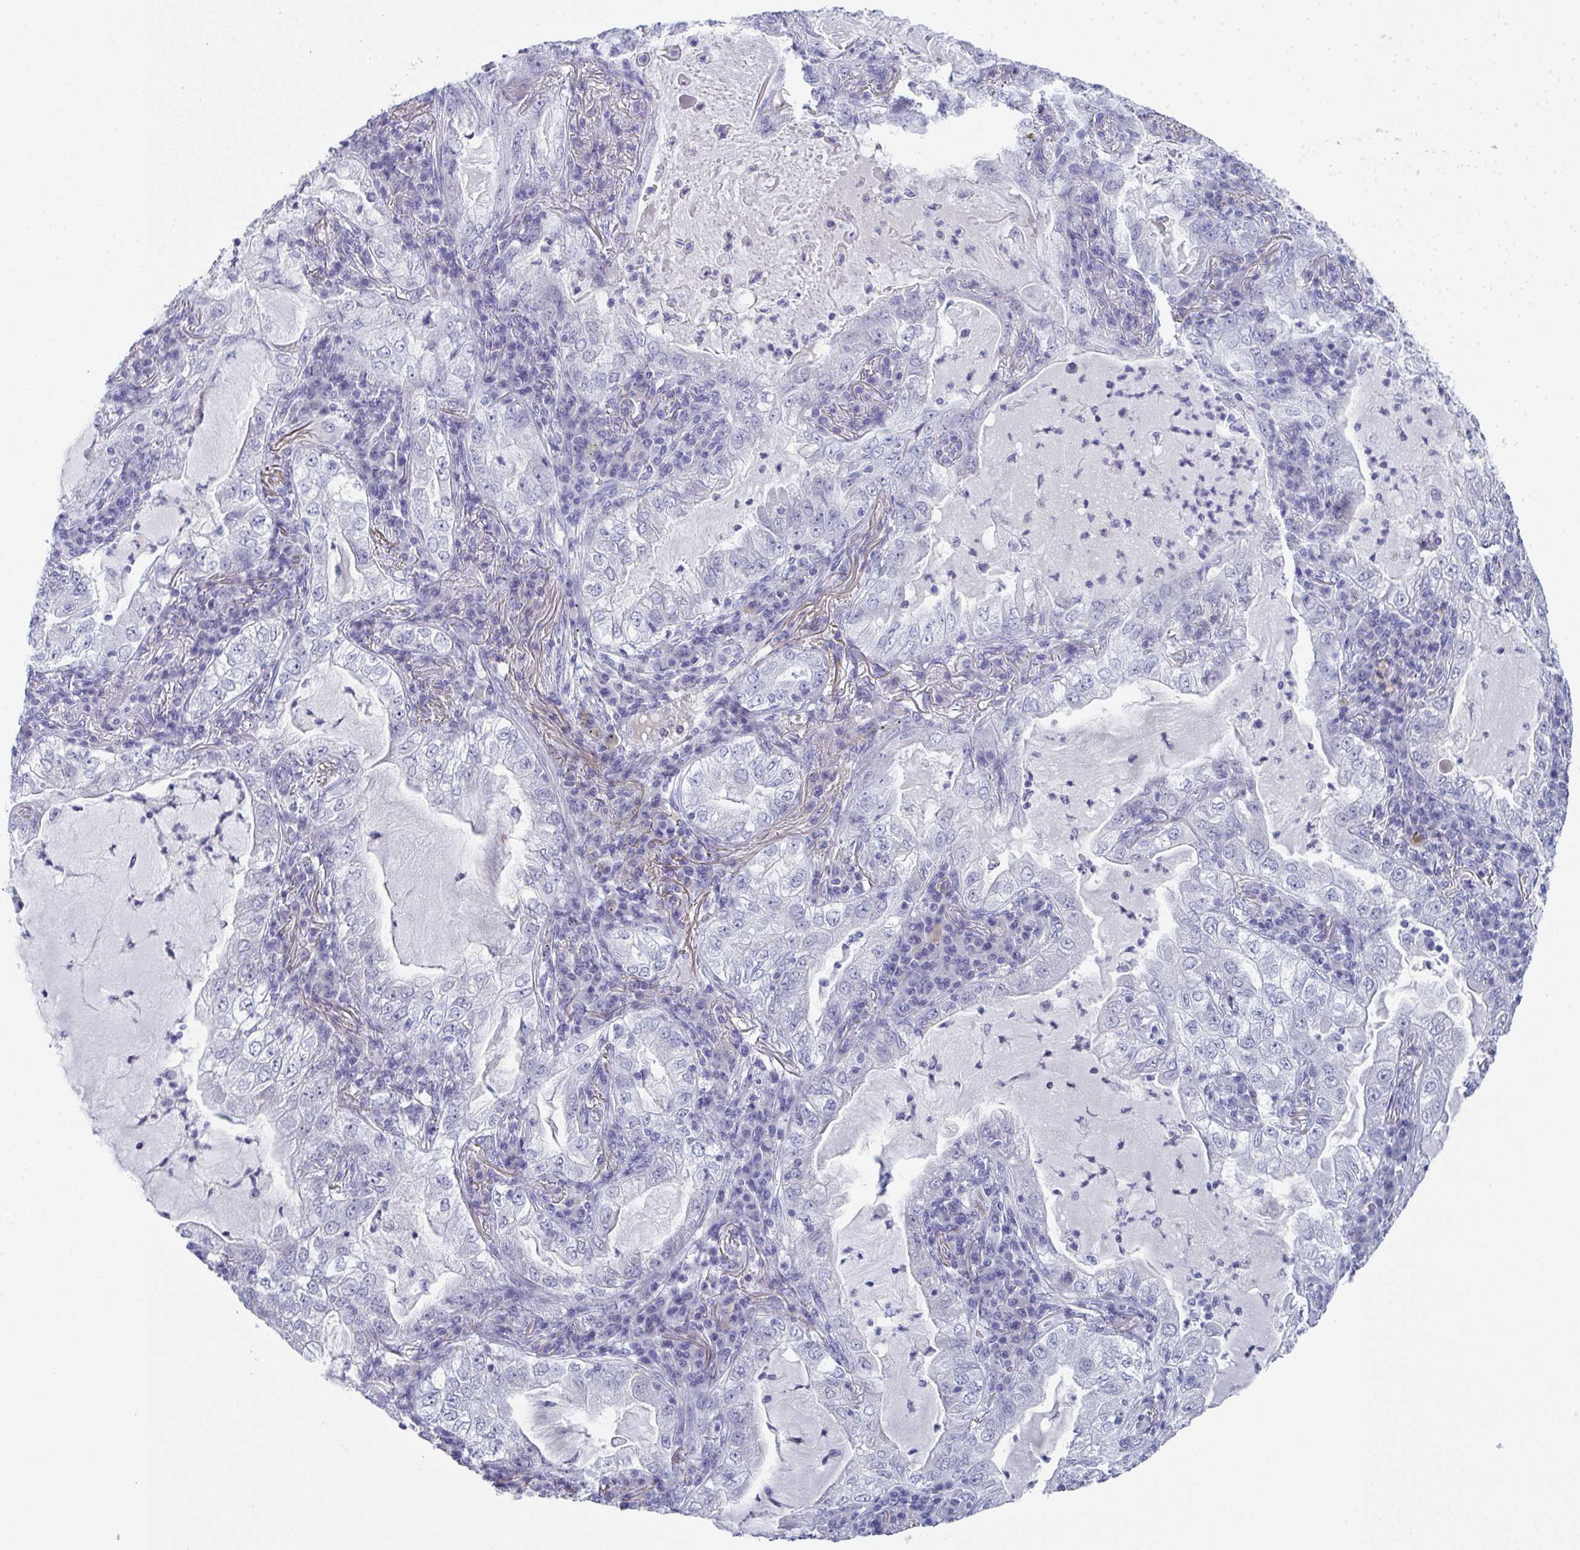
{"staining": {"intensity": "negative", "quantity": "none", "location": "none"}, "tissue": "lung cancer", "cell_type": "Tumor cells", "image_type": "cancer", "snomed": [{"axis": "morphology", "description": "Adenocarcinoma, NOS"}, {"axis": "topography", "description": "Lung"}], "caption": "Immunohistochemical staining of human lung adenocarcinoma displays no significant staining in tumor cells.", "gene": "SLC36A2", "patient": {"sex": "female", "age": 73}}